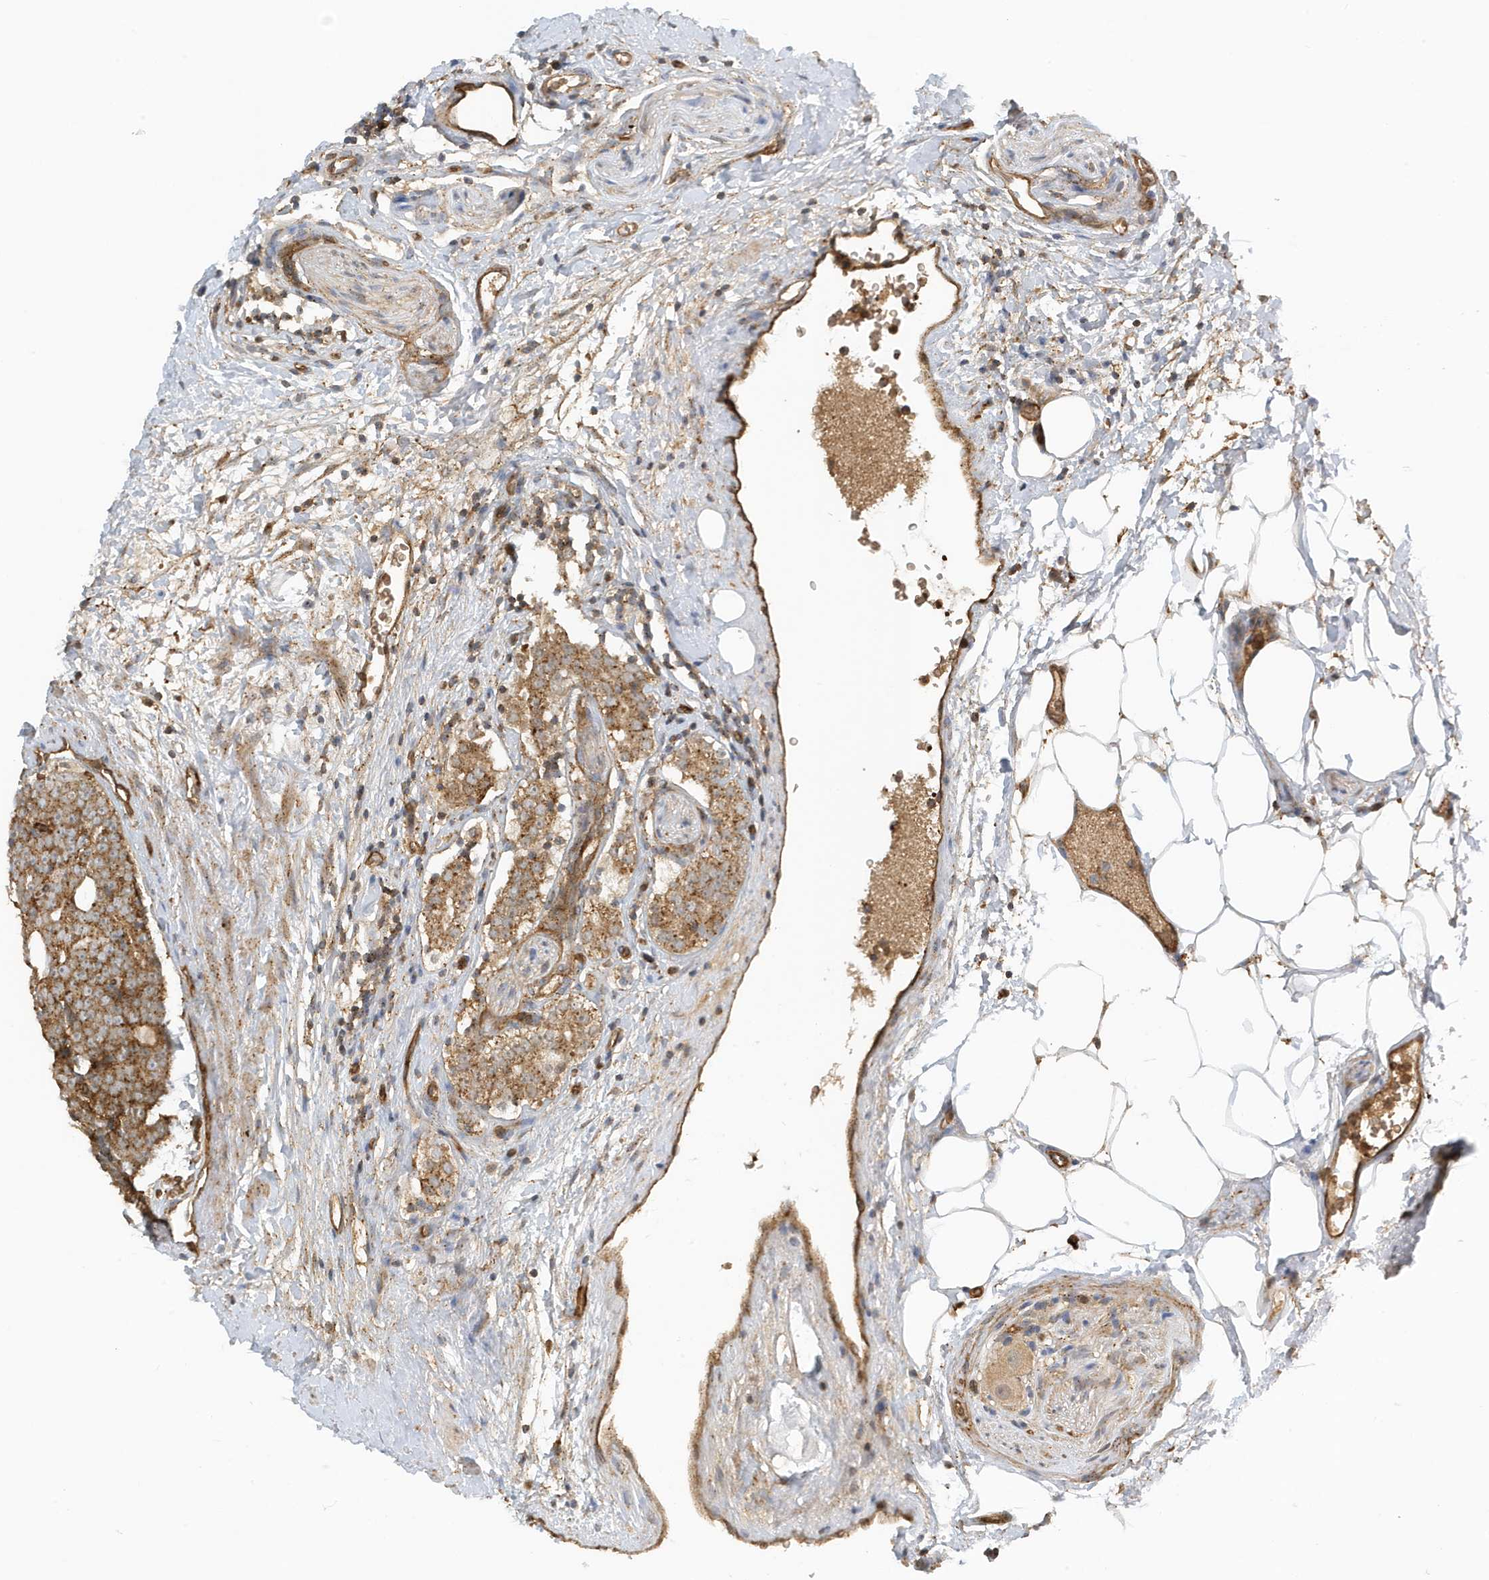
{"staining": {"intensity": "moderate", "quantity": ">75%", "location": "cytoplasmic/membranous"}, "tissue": "prostate cancer", "cell_type": "Tumor cells", "image_type": "cancer", "snomed": [{"axis": "morphology", "description": "Adenocarcinoma, High grade"}, {"axis": "topography", "description": "Prostate"}], "caption": "Immunohistochemical staining of prostate cancer (adenocarcinoma (high-grade)) reveals moderate cytoplasmic/membranous protein positivity in about >75% of tumor cells. (DAB IHC, brown staining for protein, blue staining for nuclei).", "gene": "FYCO1", "patient": {"sex": "male", "age": 56}}